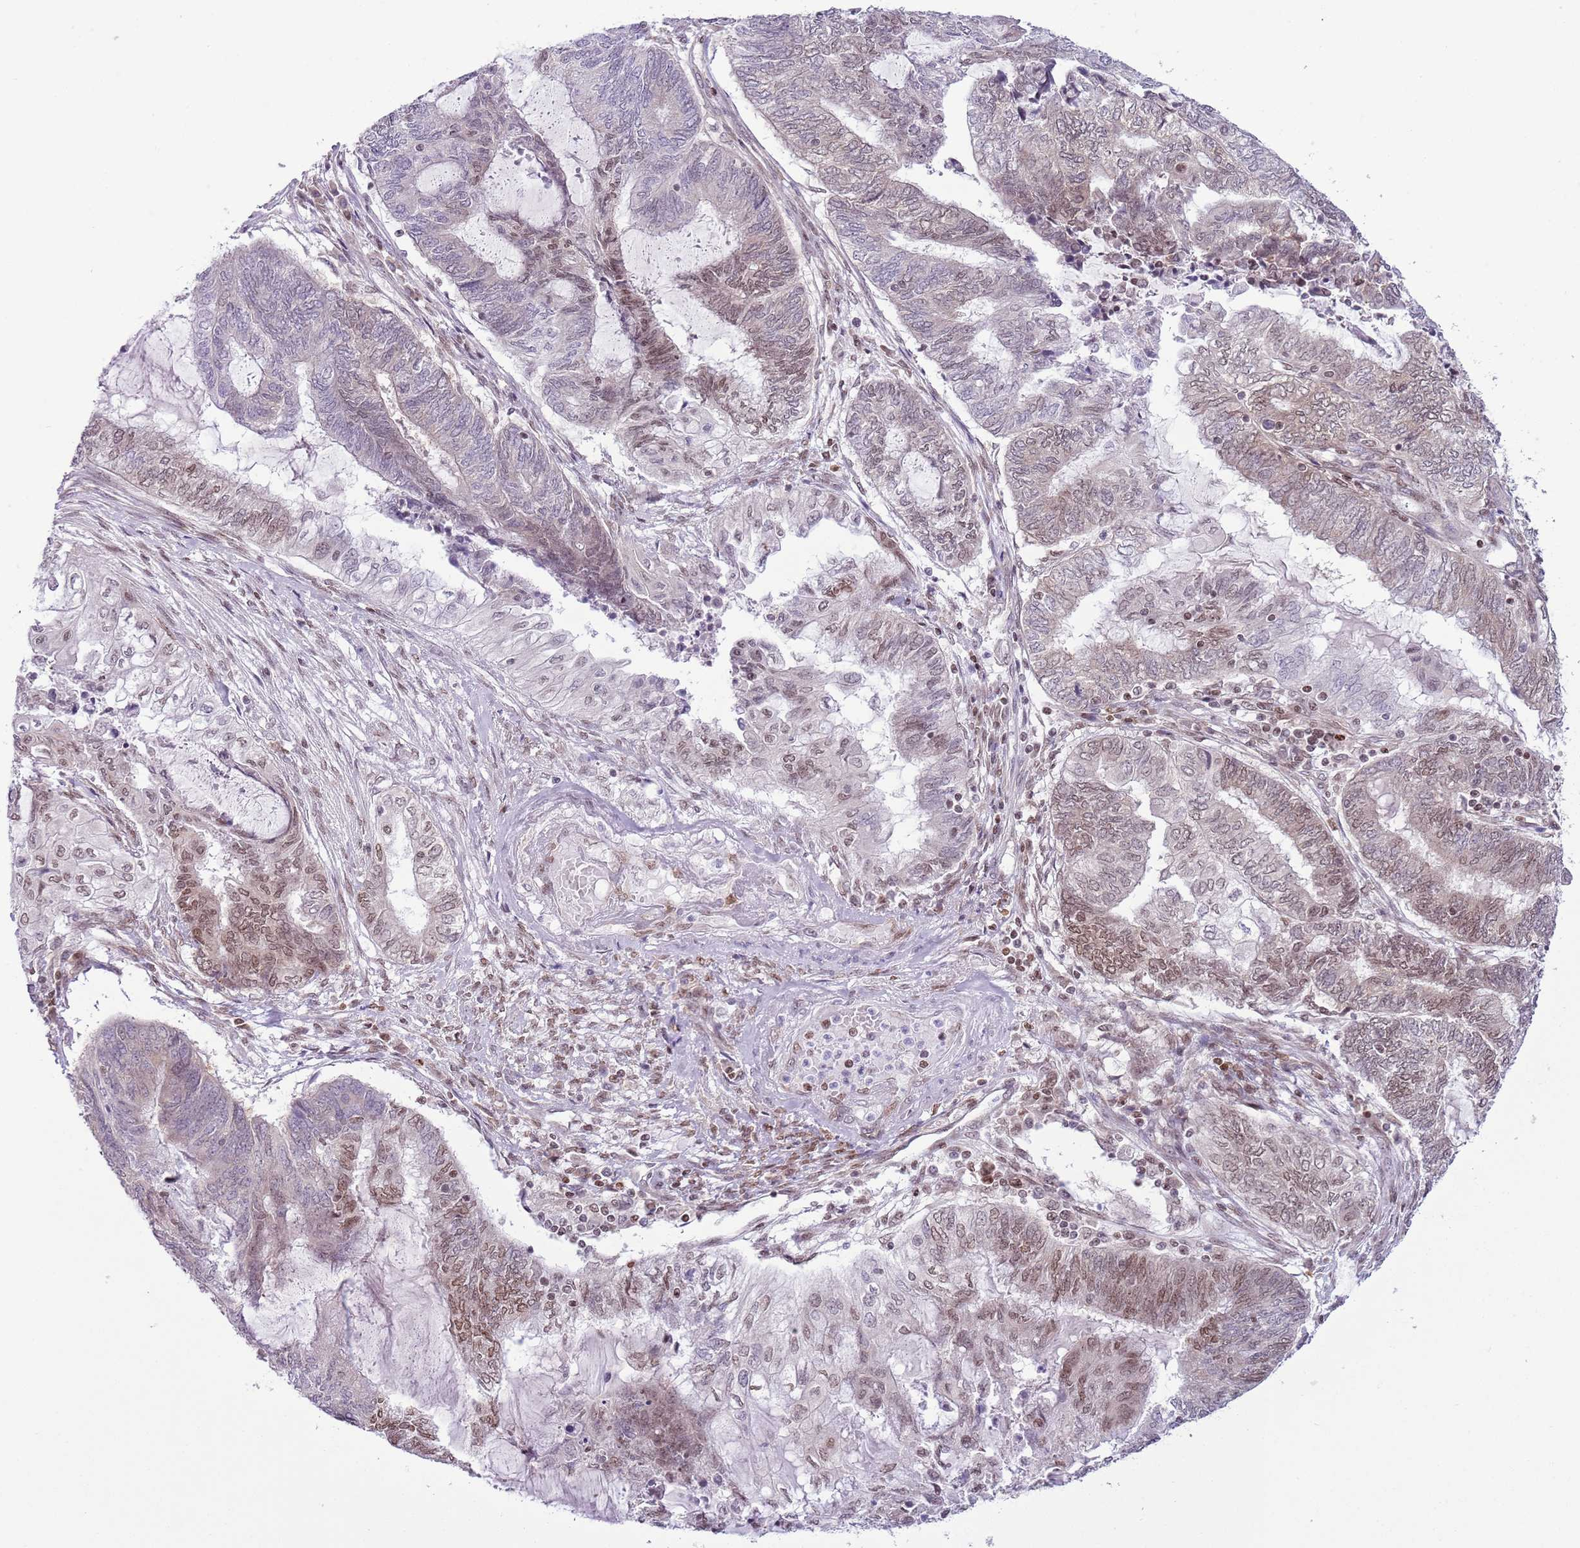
{"staining": {"intensity": "moderate", "quantity": "25%-75%", "location": "nuclear"}, "tissue": "endometrial cancer", "cell_type": "Tumor cells", "image_type": "cancer", "snomed": [{"axis": "morphology", "description": "Adenocarcinoma, NOS"}, {"axis": "topography", "description": "Uterus"}, {"axis": "topography", "description": "Endometrium"}], "caption": "IHC of endometrial cancer shows medium levels of moderate nuclear staining in about 25%-75% of tumor cells.", "gene": "SELENOH", "patient": {"sex": "female", "age": 70}}